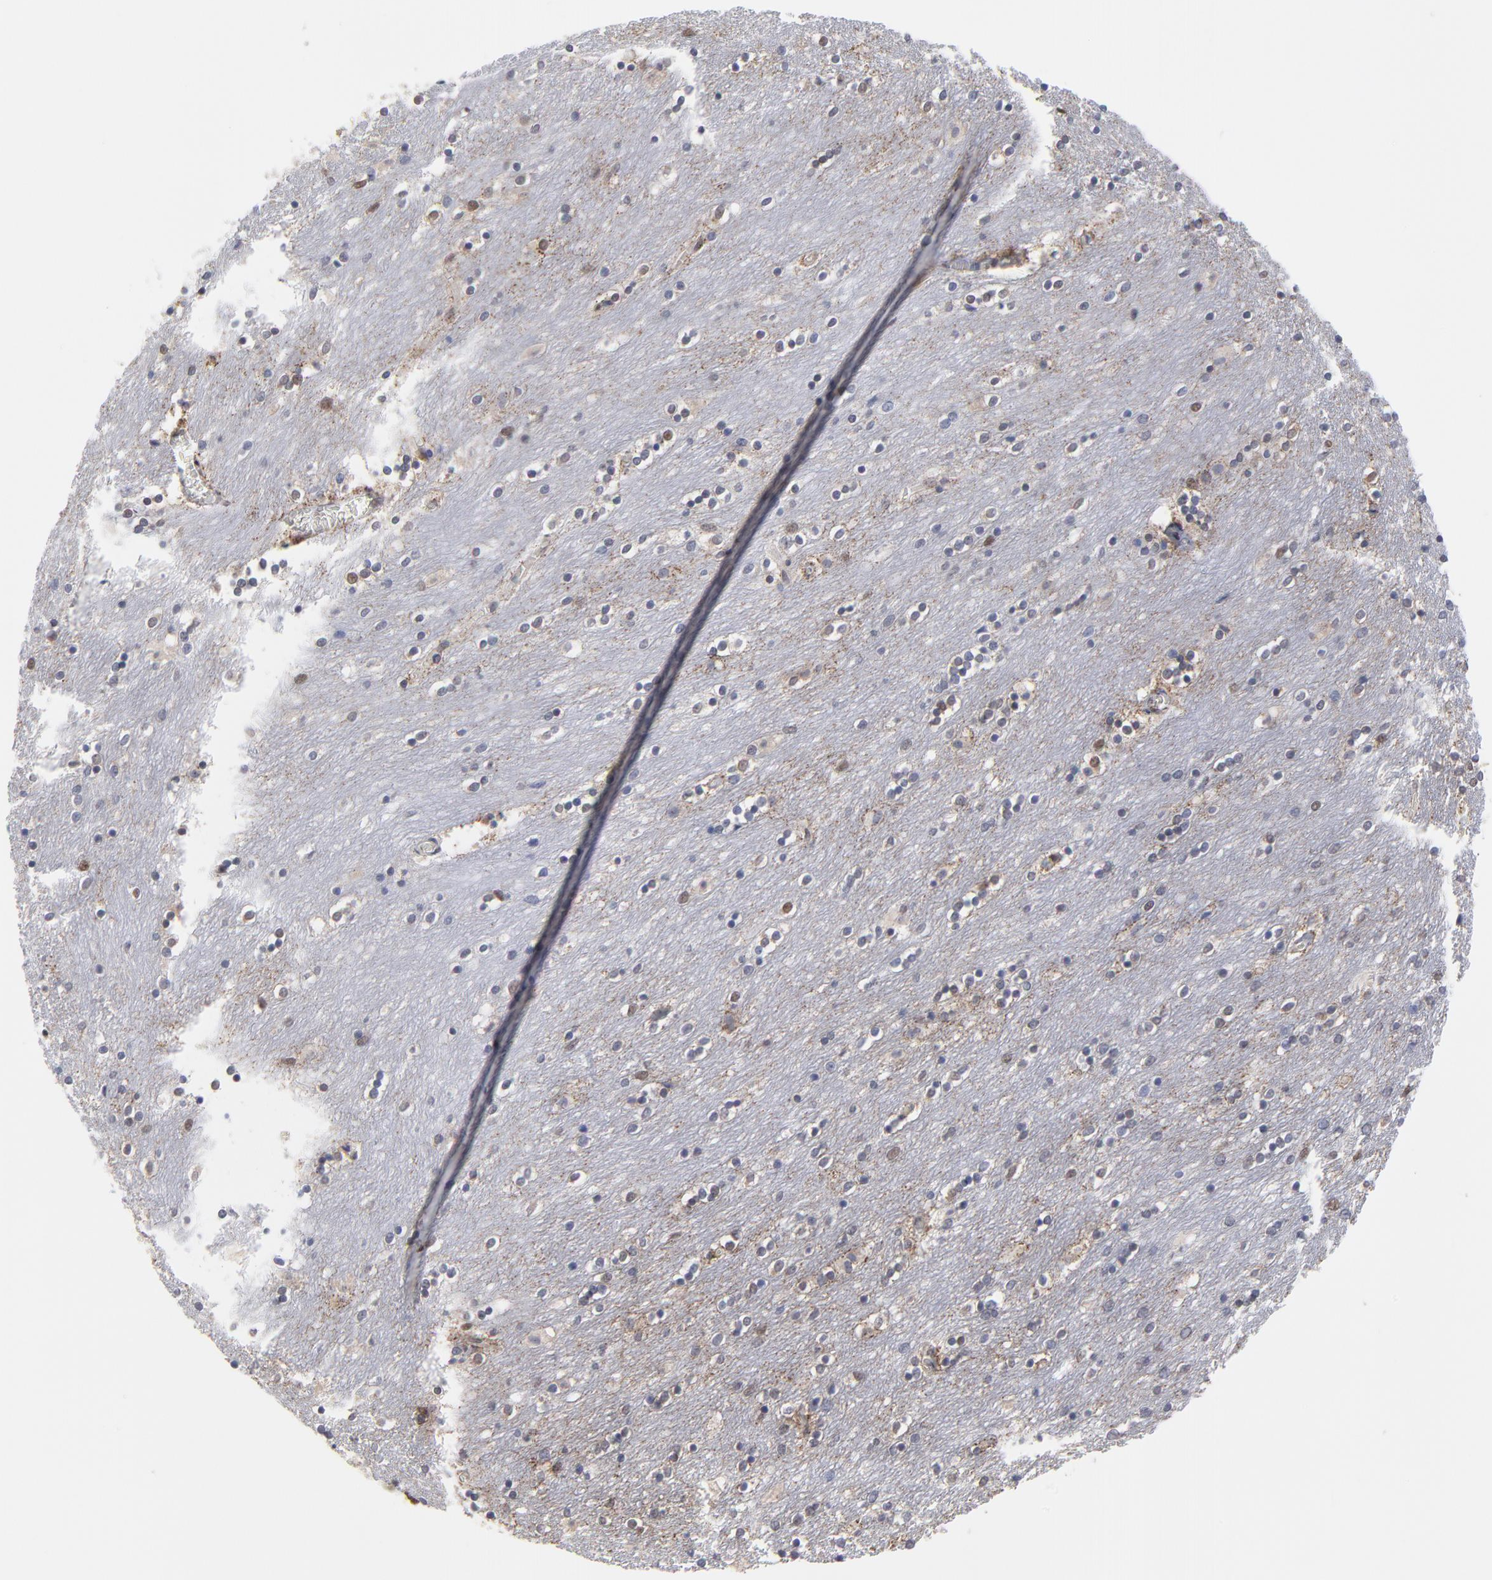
{"staining": {"intensity": "weak", "quantity": "25%-75%", "location": "nuclear"}, "tissue": "caudate", "cell_type": "Glial cells", "image_type": "normal", "snomed": [{"axis": "morphology", "description": "Normal tissue, NOS"}, {"axis": "topography", "description": "Lateral ventricle wall"}], "caption": "This histopathology image shows normal caudate stained with immunohistochemistry to label a protein in brown. The nuclear of glial cells show weak positivity for the protein. Nuclei are counter-stained blue.", "gene": "OGFOD1", "patient": {"sex": "female", "age": 54}}